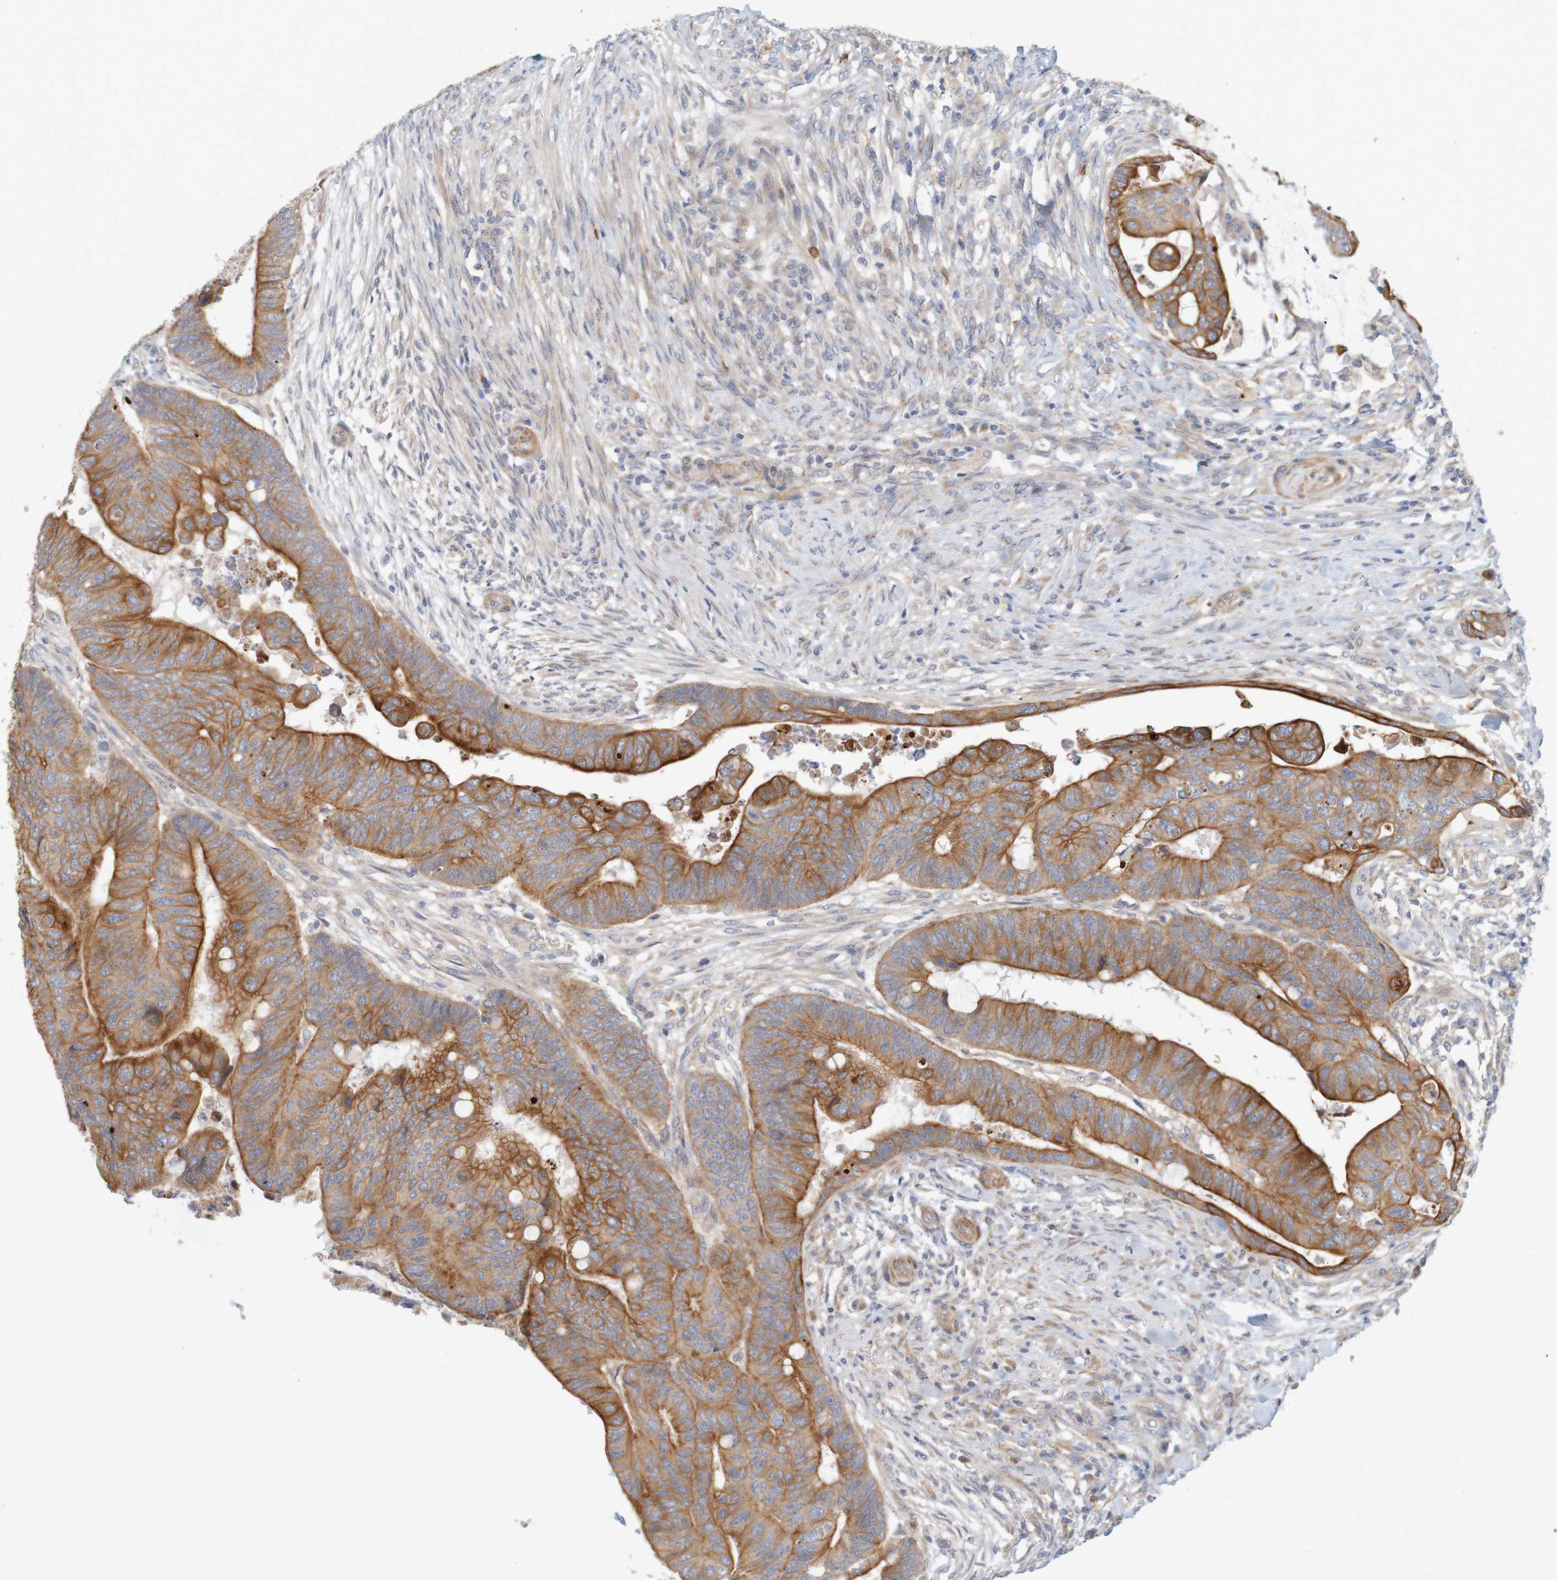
{"staining": {"intensity": "moderate", "quantity": ">75%", "location": "cytoplasmic/membranous"}, "tissue": "colorectal cancer", "cell_type": "Tumor cells", "image_type": "cancer", "snomed": [{"axis": "morphology", "description": "Normal tissue, NOS"}, {"axis": "morphology", "description": "Adenocarcinoma, NOS"}, {"axis": "topography", "description": "Rectum"}, {"axis": "topography", "description": "Peripheral nerve tissue"}], "caption": "IHC of human colorectal cancer (adenocarcinoma) shows medium levels of moderate cytoplasmic/membranous staining in approximately >75% of tumor cells. The staining was performed using DAB, with brown indicating positive protein expression. Nuclei are stained blue with hematoxylin.", "gene": "KRT23", "patient": {"sex": "male", "age": 92}}